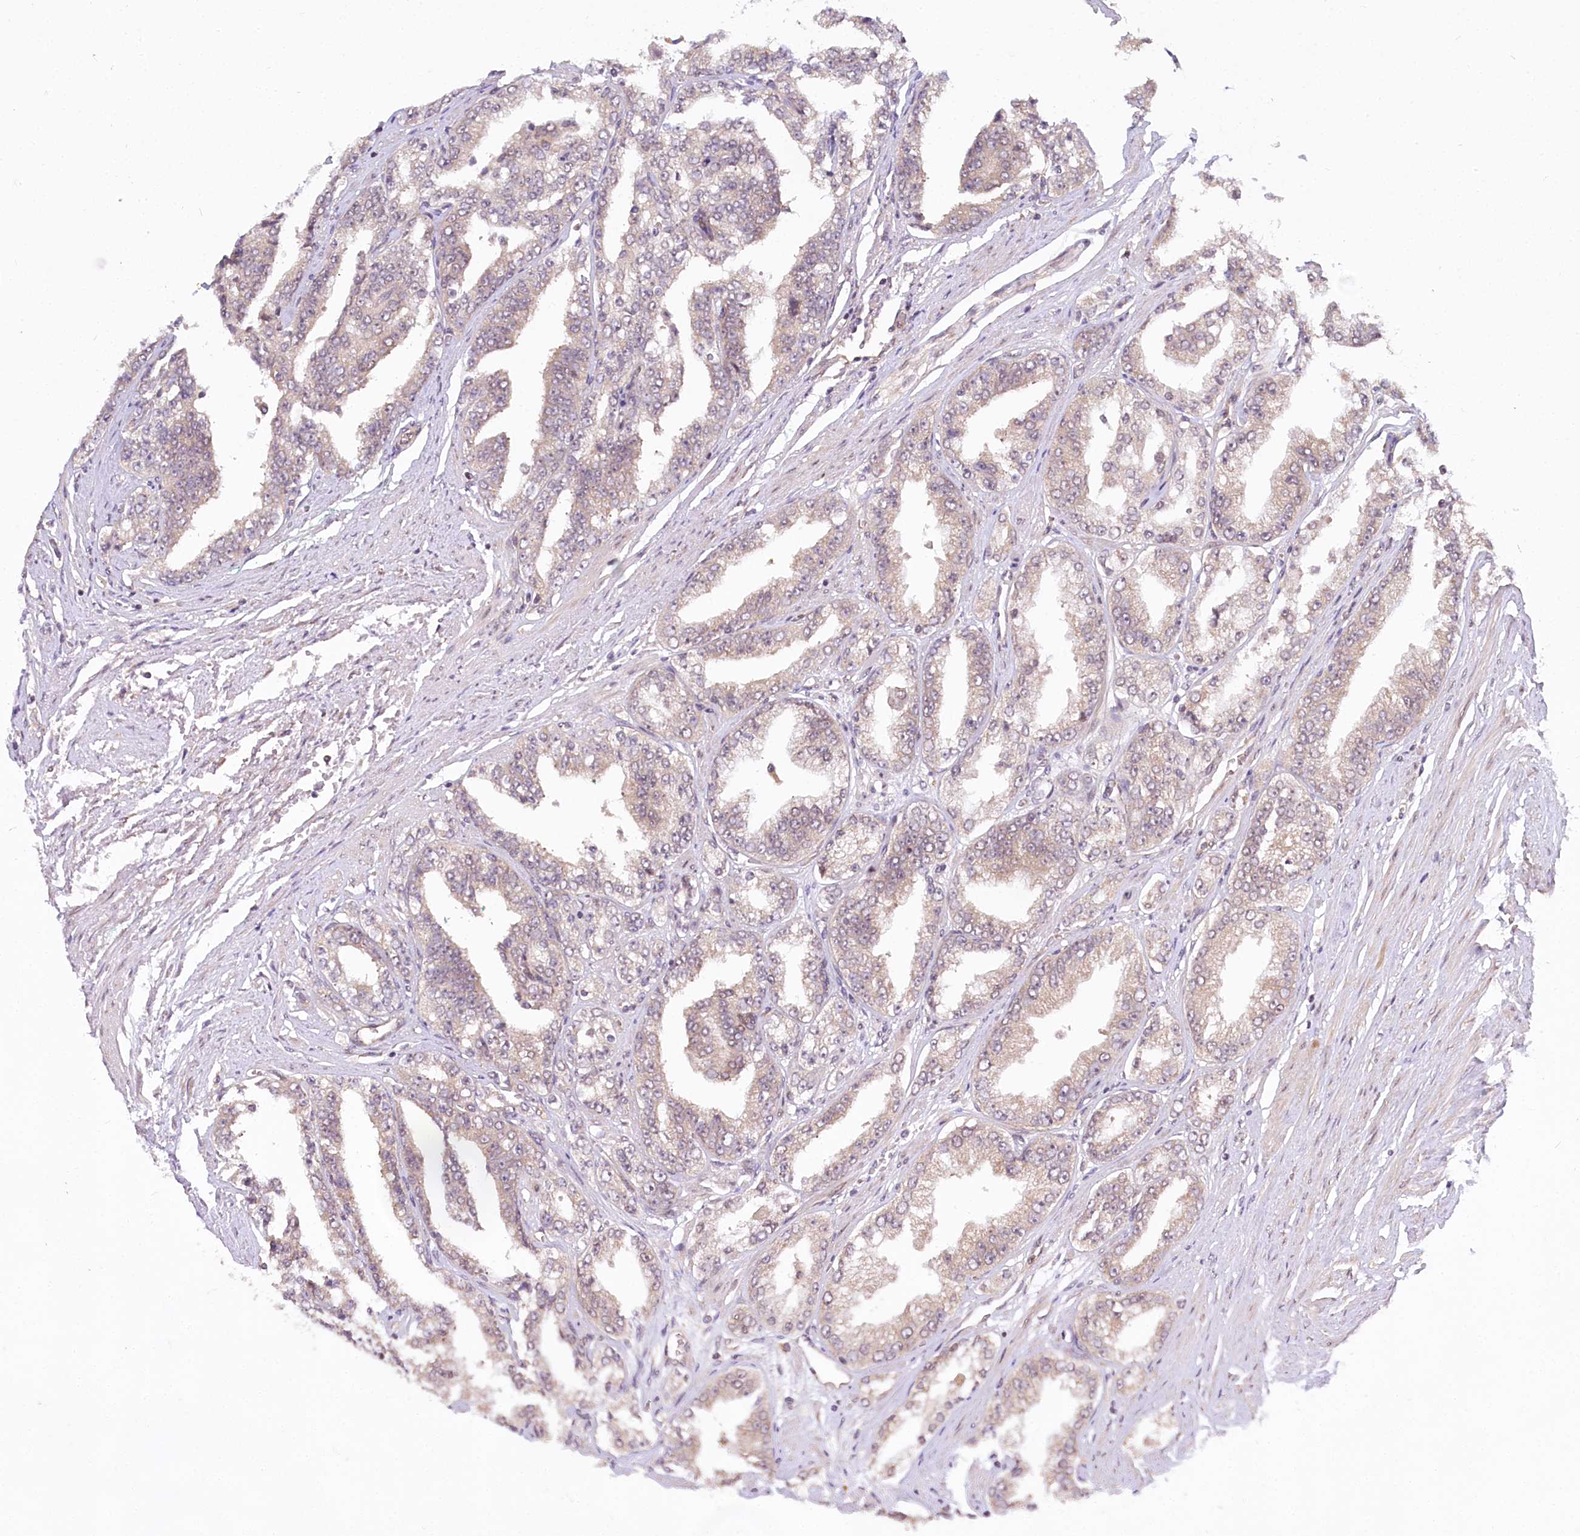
{"staining": {"intensity": "weak", "quantity": "<25%", "location": "cytoplasmic/membranous"}, "tissue": "prostate cancer", "cell_type": "Tumor cells", "image_type": "cancer", "snomed": [{"axis": "morphology", "description": "Adenocarcinoma, High grade"}, {"axis": "topography", "description": "Prostate"}], "caption": "High power microscopy micrograph of an immunohistochemistry (IHC) histopathology image of prostate cancer (adenocarcinoma (high-grade)), revealing no significant staining in tumor cells. (DAB immunohistochemistry (IHC) with hematoxylin counter stain).", "gene": "CEP70", "patient": {"sex": "male", "age": 71}}